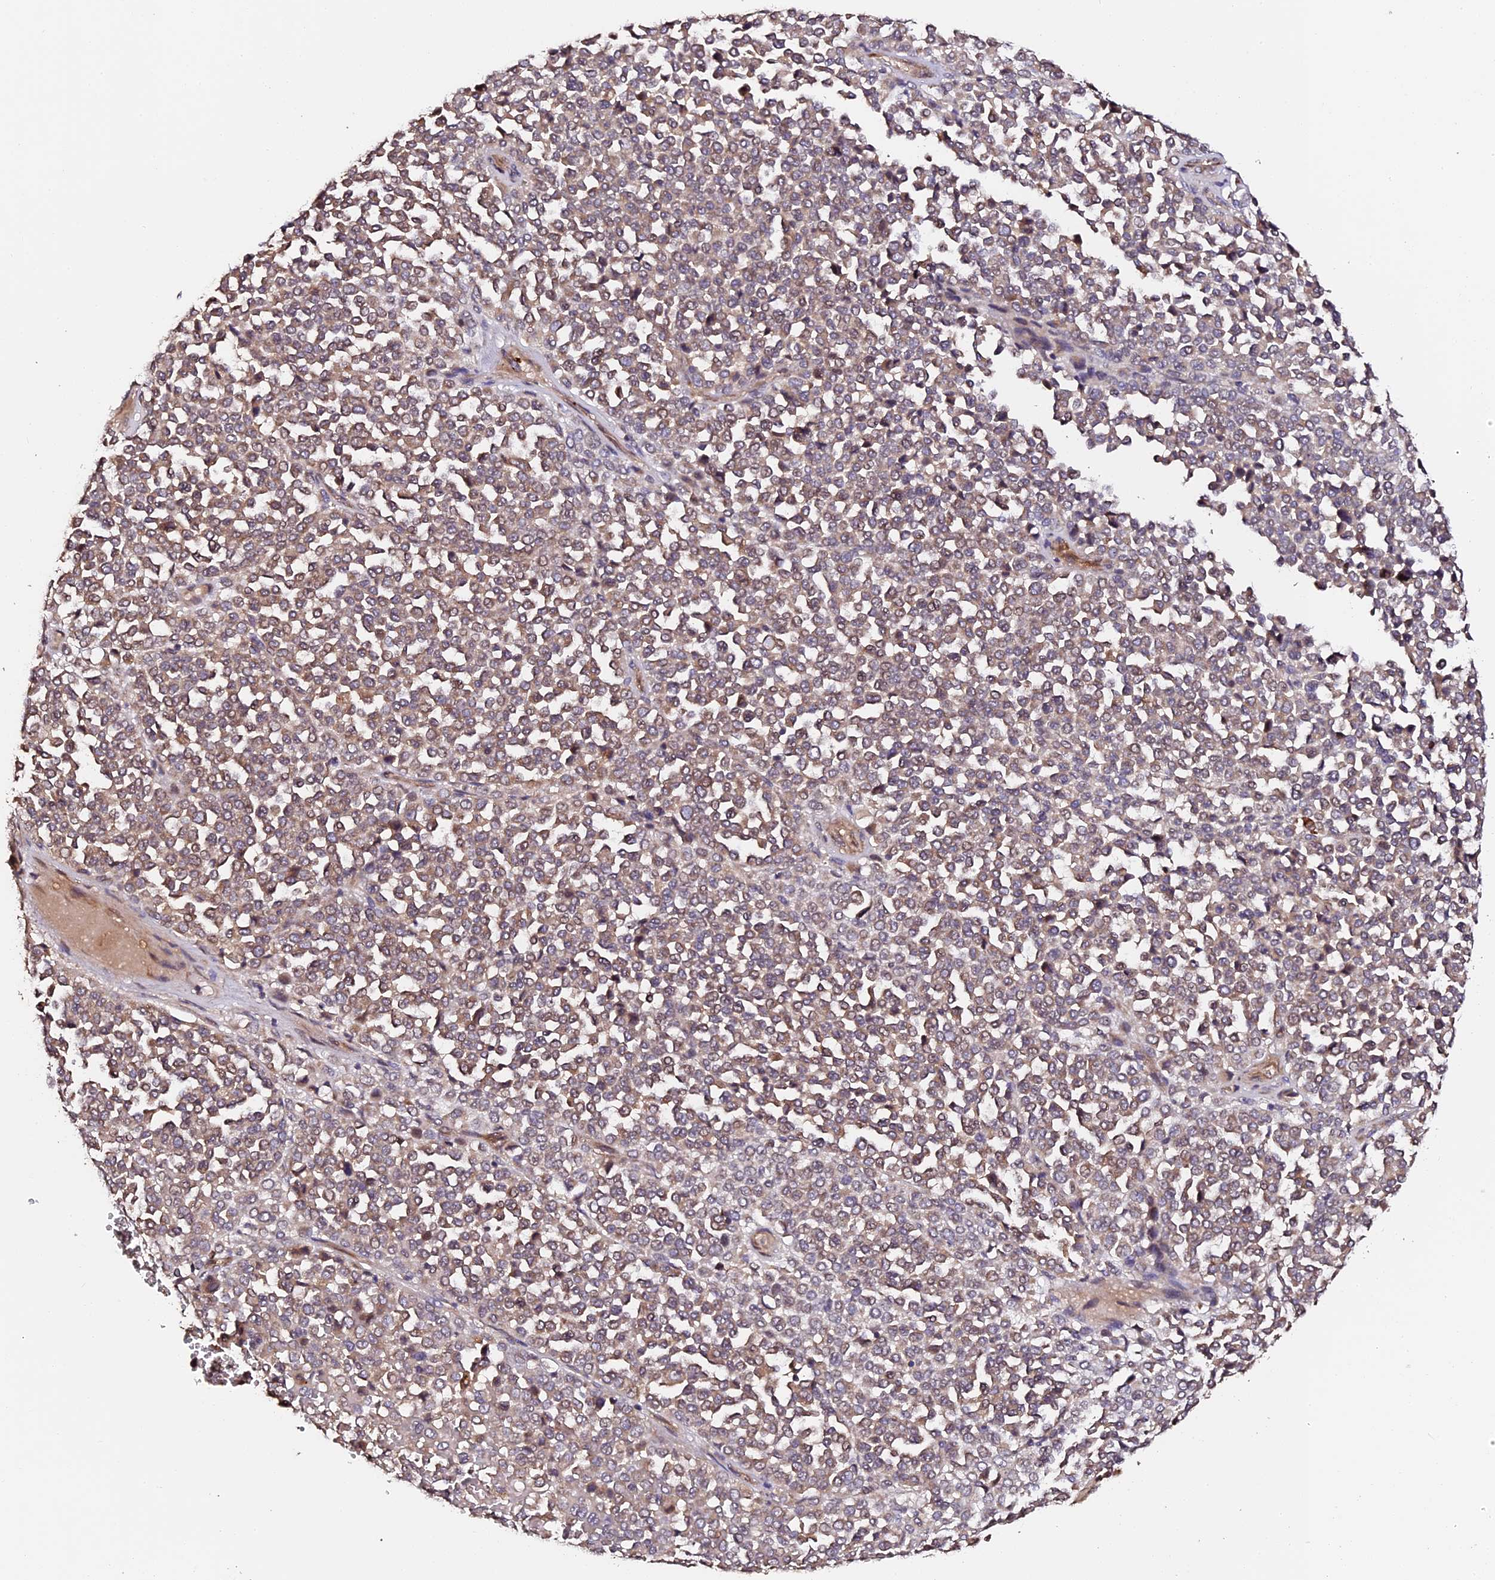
{"staining": {"intensity": "weak", "quantity": ">75%", "location": "cytoplasmic/membranous"}, "tissue": "melanoma", "cell_type": "Tumor cells", "image_type": "cancer", "snomed": [{"axis": "morphology", "description": "Malignant melanoma, Metastatic site"}, {"axis": "topography", "description": "Pancreas"}], "caption": "High-power microscopy captured an immunohistochemistry histopathology image of malignant melanoma (metastatic site), revealing weak cytoplasmic/membranous positivity in approximately >75% of tumor cells. The protein of interest is shown in brown color, while the nuclei are stained blue.", "gene": "TDO2", "patient": {"sex": "female", "age": 30}}